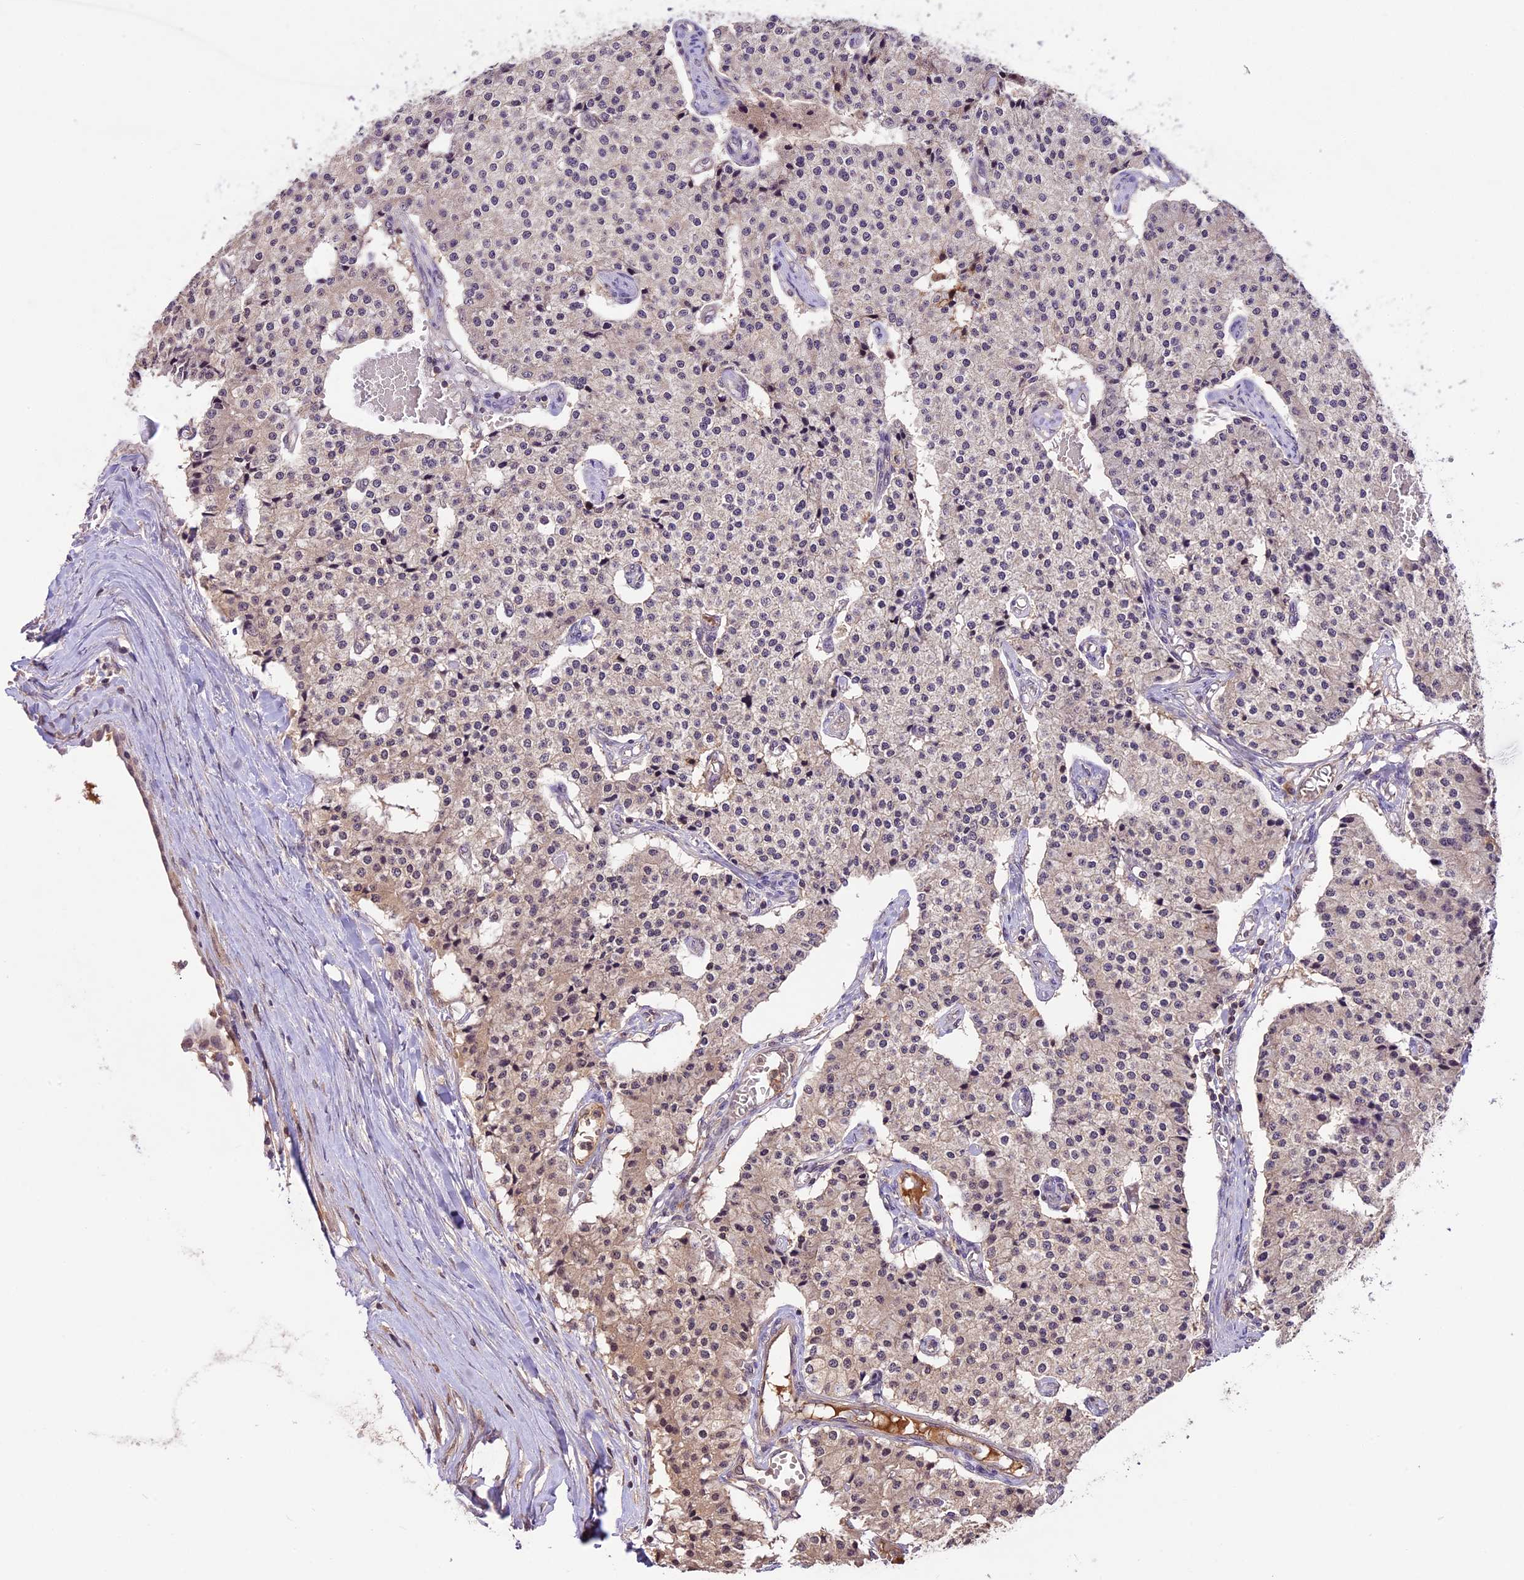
{"staining": {"intensity": "weak", "quantity": "25%-75%", "location": "cytoplasmic/membranous,nuclear"}, "tissue": "carcinoid", "cell_type": "Tumor cells", "image_type": "cancer", "snomed": [{"axis": "morphology", "description": "Carcinoid, malignant, NOS"}, {"axis": "topography", "description": "Colon"}], "caption": "IHC micrograph of malignant carcinoid stained for a protein (brown), which displays low levels of weak cytoplasmic/membranous and nuclear positivity in about 25%-75% of tumor cells.", "gene": "ATP10A", "patient": {"sex": "female", "age": 52}}